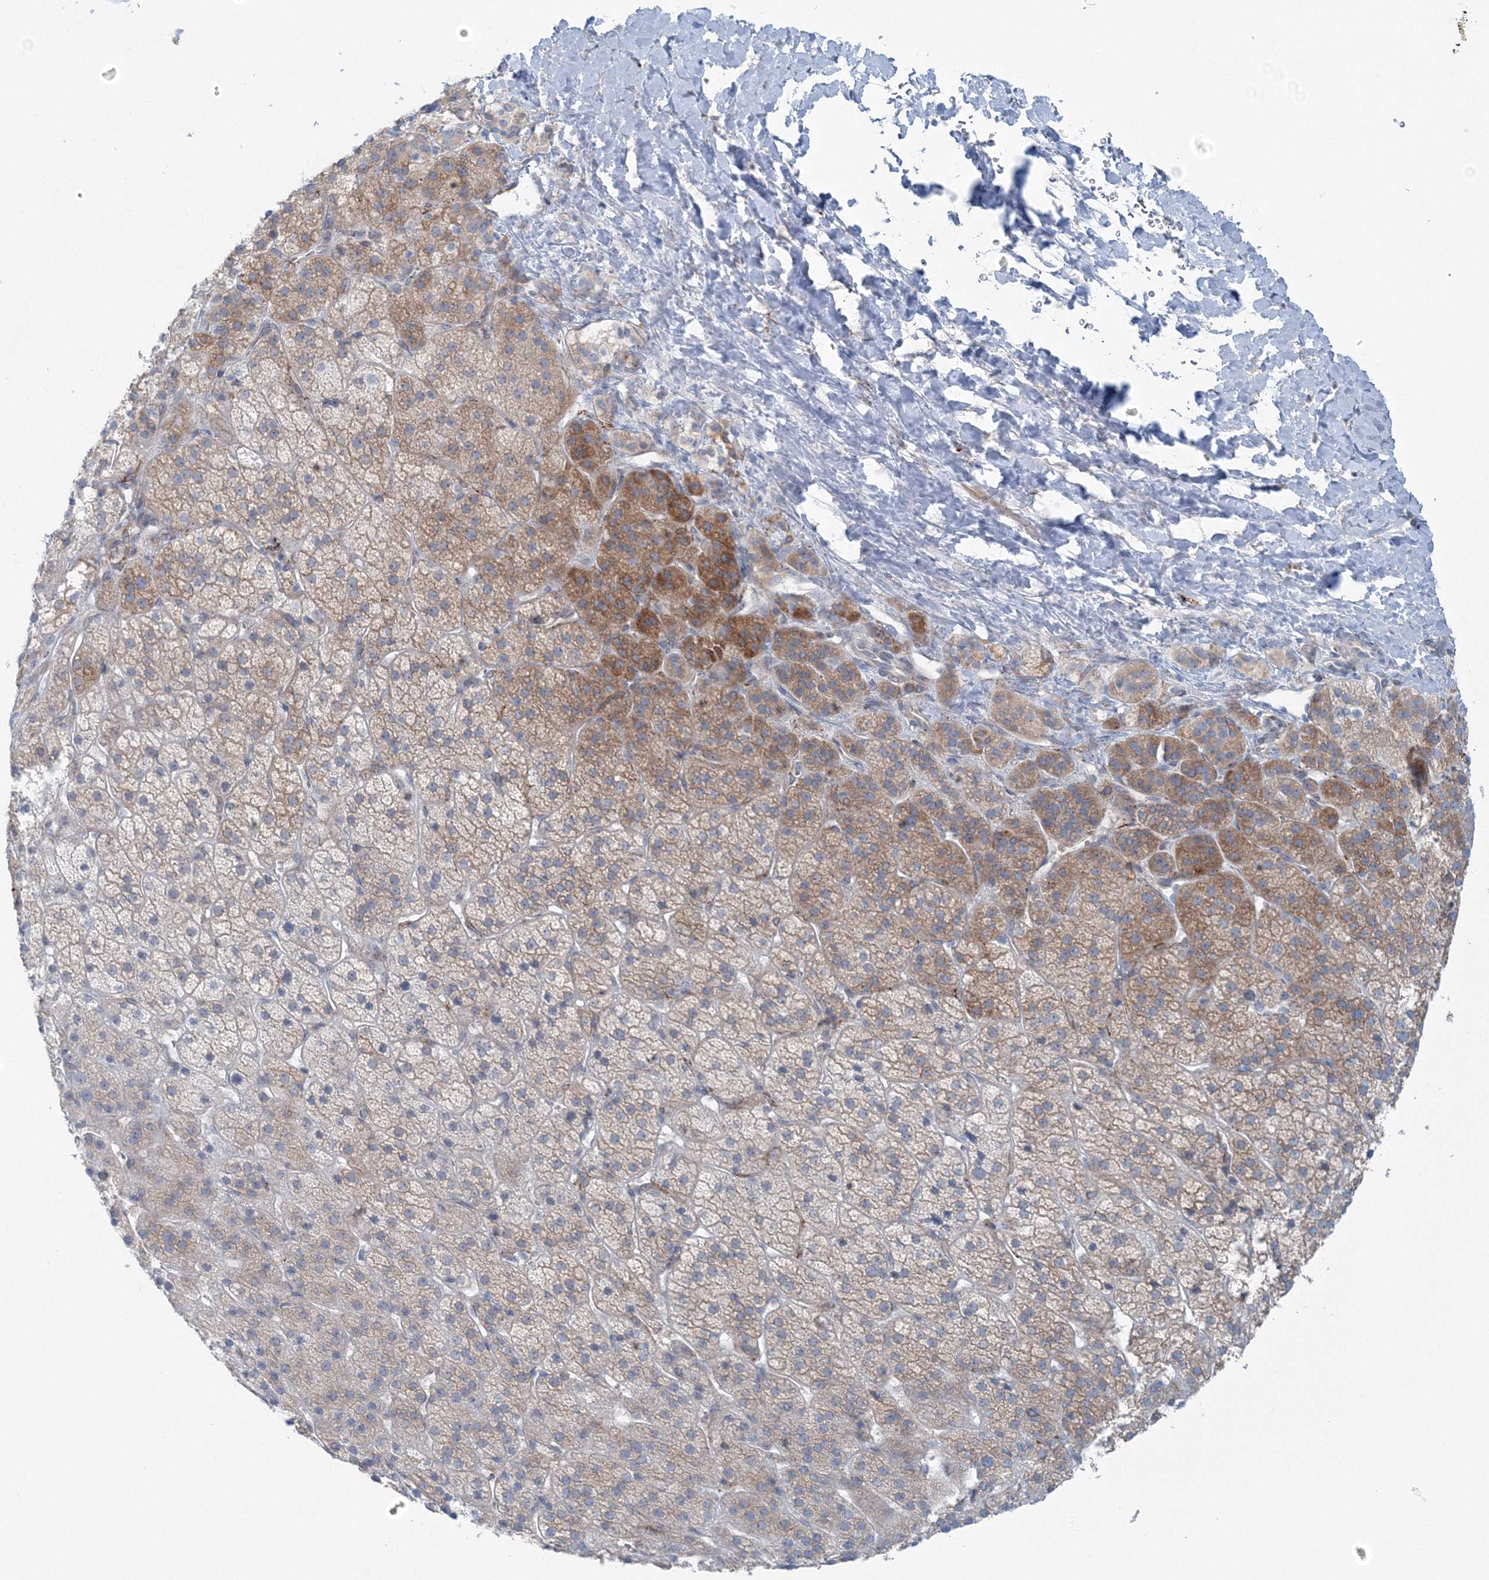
{"staining": {"intensity": "moderate", "quantity": "<25%", "location": "cytoplasmic/membranous"}, "tissue": "adrenal gland", "cell_type": "Glandular cells", "image_type": "normal", "snomed": [{"axis": "morphology", "description": "Normal tissue, NOS"}, {"axis": "topography", "description": "Adrenal gland"}], "caption": "IHC of normal human adrenal gland shows low levels of moderate cytoplasmic/membranous positivity in approximately <25% of glandular cells.", "gene": "ENSG00000285283", "patient": {"sex": "female", "age": 57}}